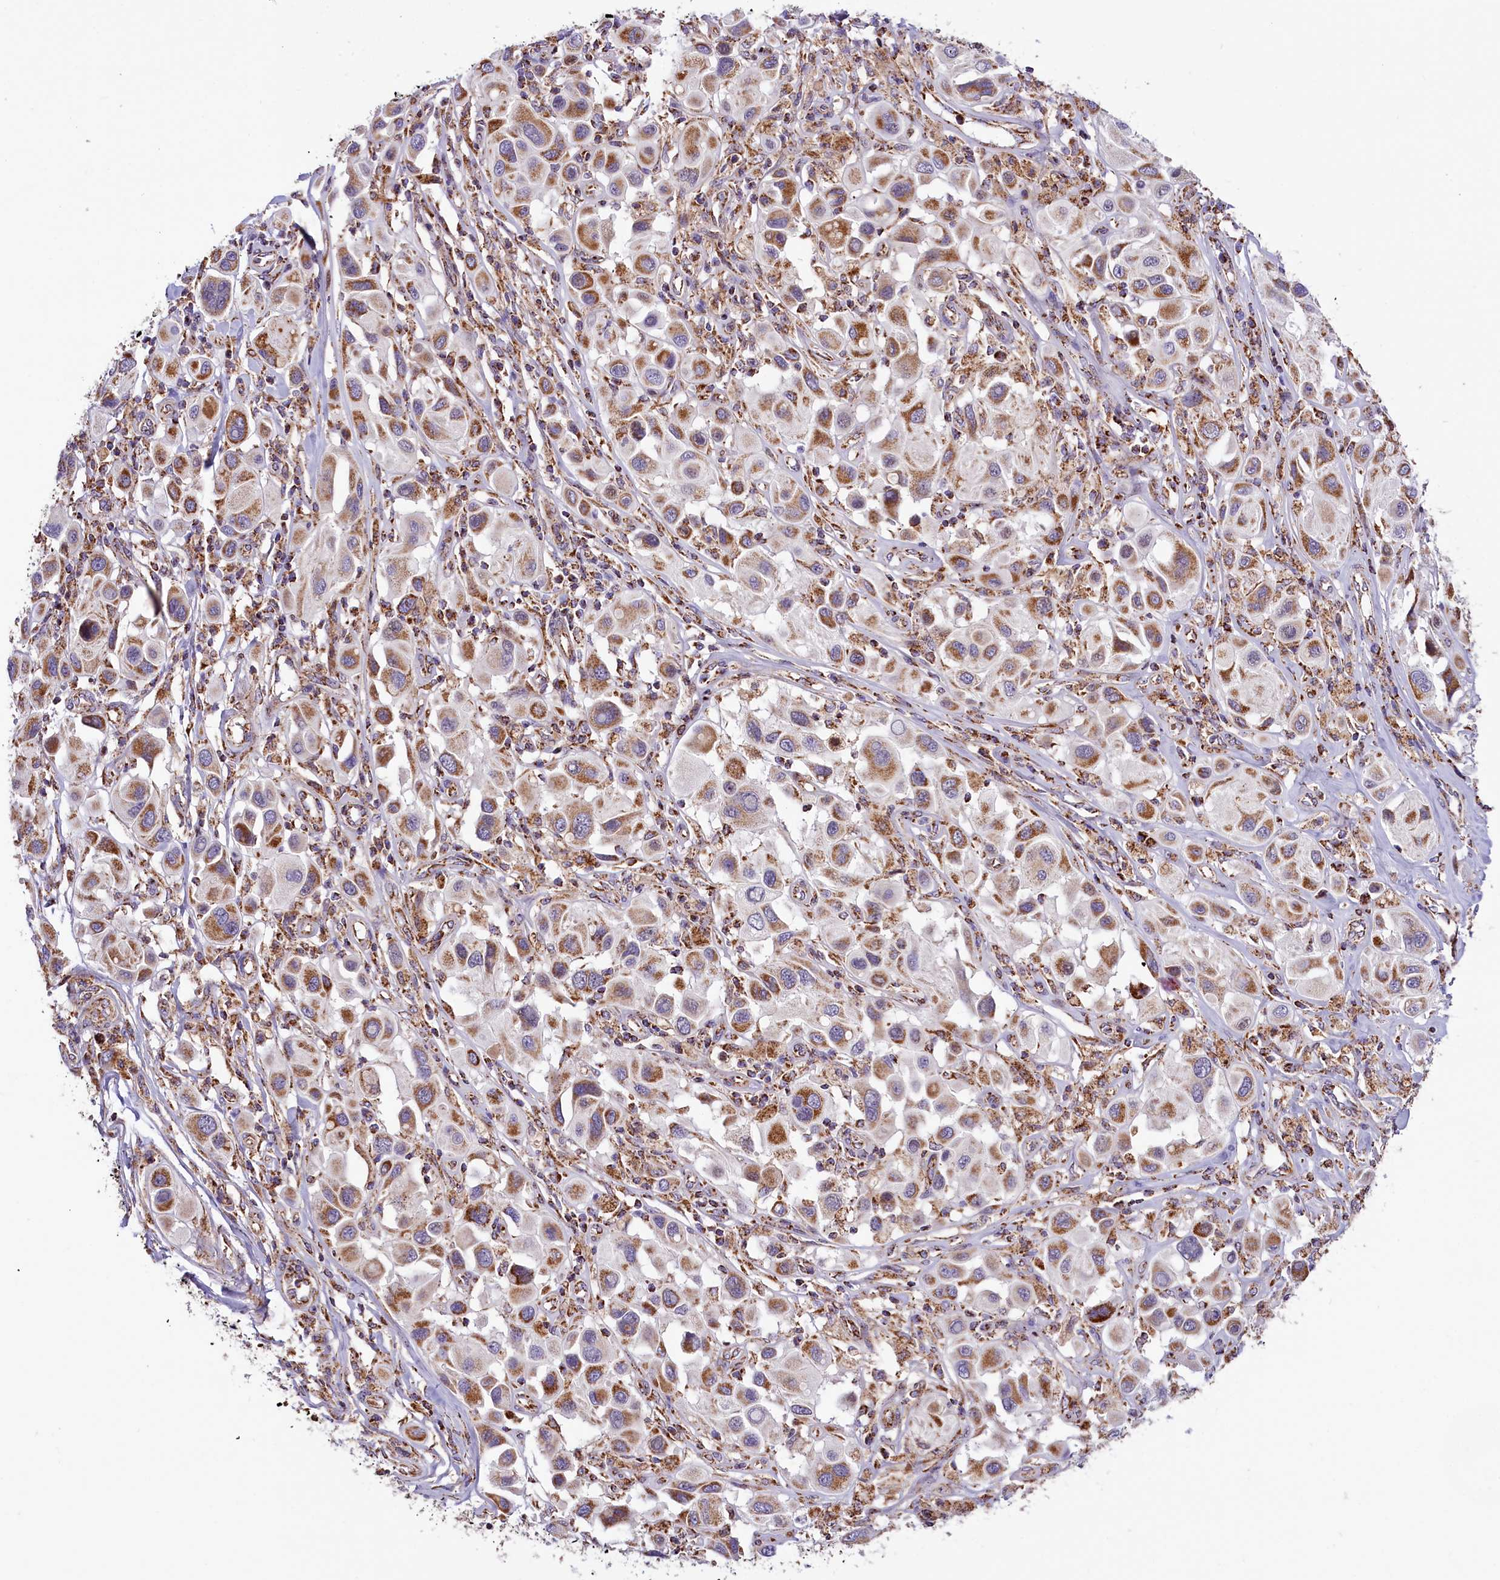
{"staining": {"intensity": "moderate", "quantity": ">75%", "location": "cytoplasmic/membranous"}, "tissue": "melanoma", "cell_type": "Tumor cells", "image_type": "cancer", "snomed": [{"axis": "morphology", "description": "Malignant melanoma, Metastatic site"}, {"axis": "topography", "description": "Skin"}], "caption": "High-power microscopy captured an IHC histopathology image of melanoma, revealing moderate cytoplasmic/membranous staining in about >75% of tumor cells. Nuclei are stained in blue.", "gene": "NDUFA8", "patient": {"sex": "male", "age": 41}}